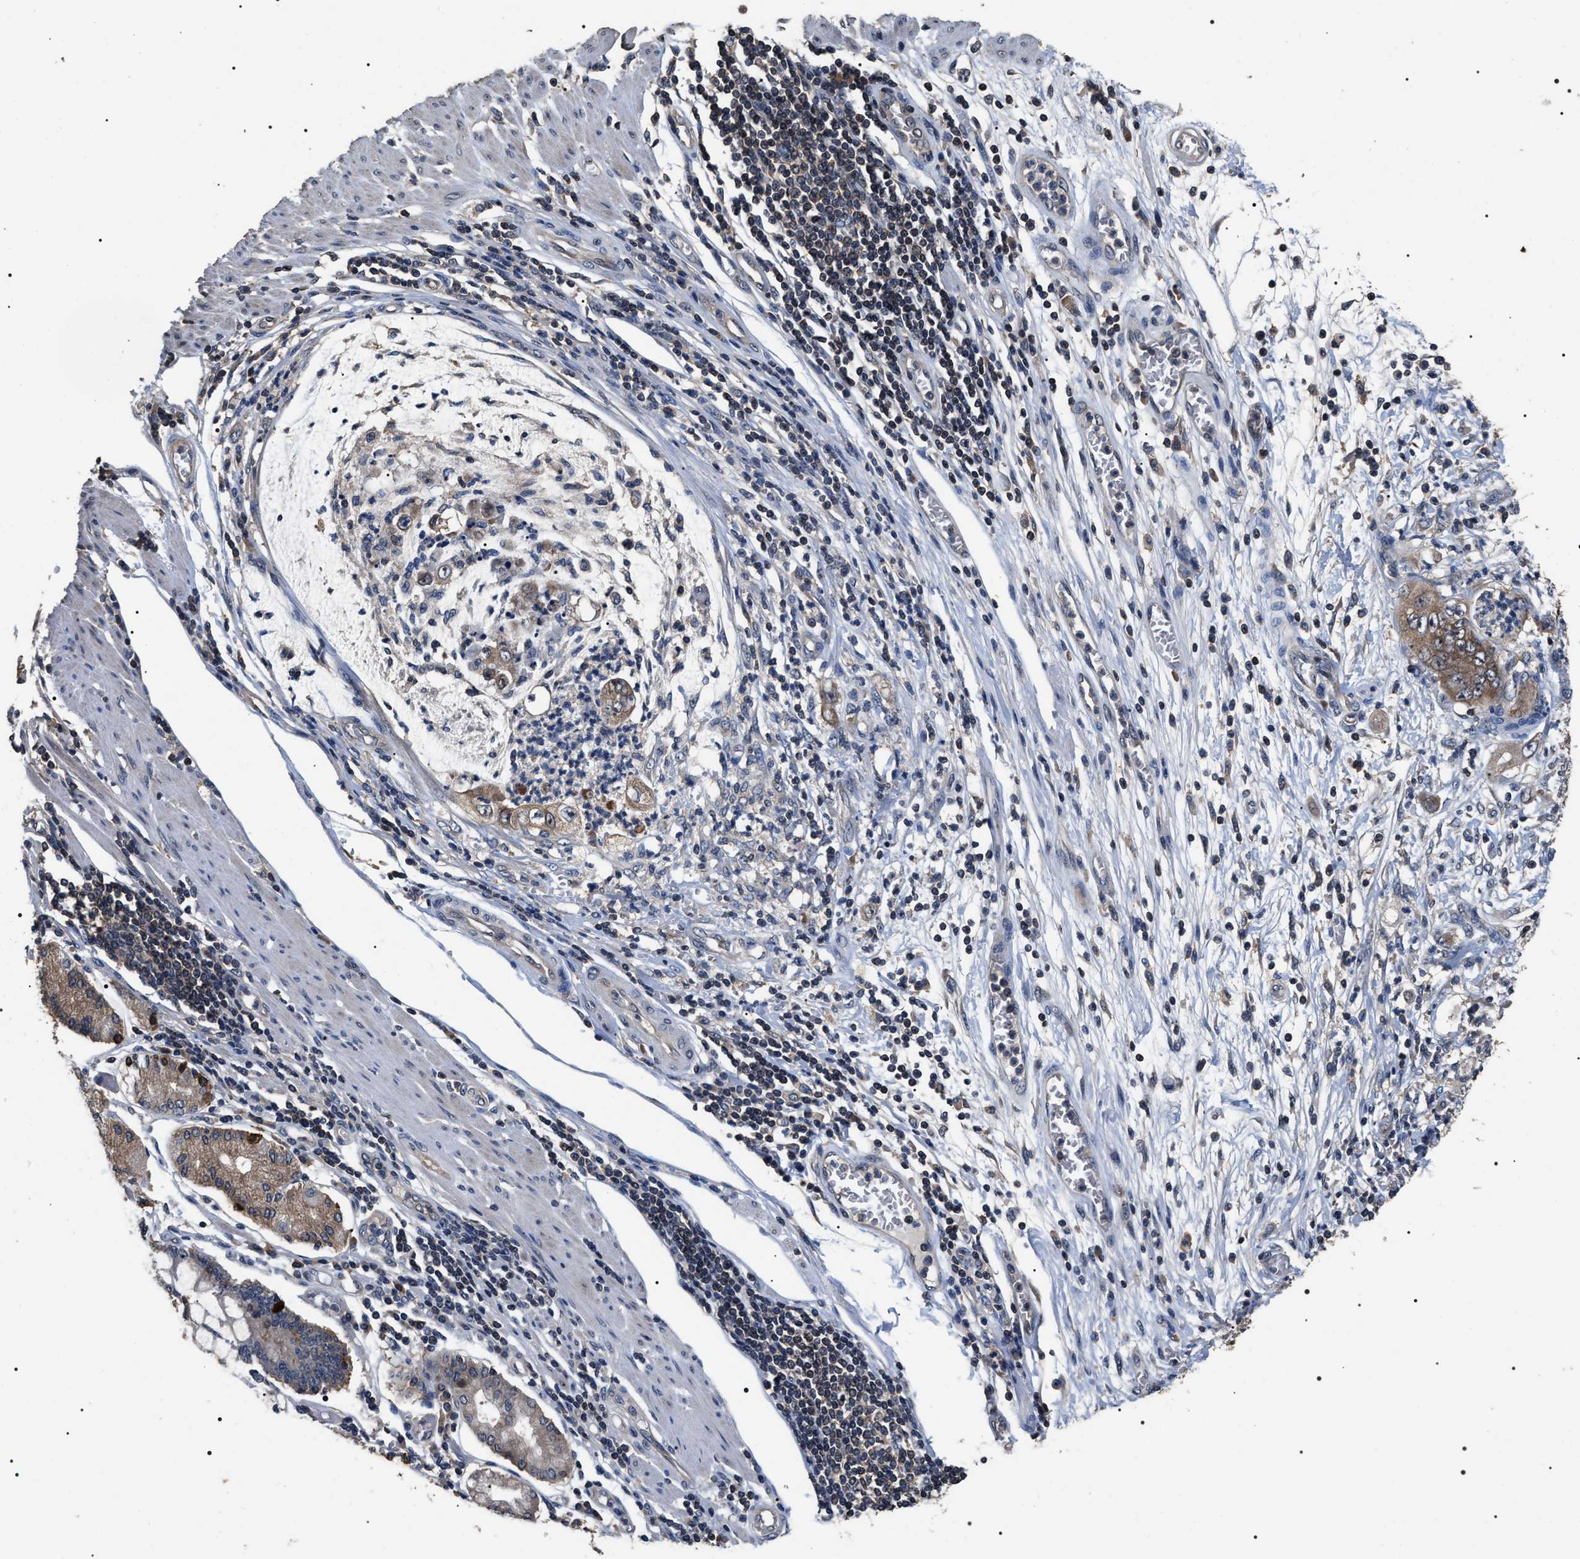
{"staining": {"intensity": "weak", "quantity": ">75%", "location": "cytoplasmic/membranous"}, "tissue": "stomach cancer", "cell_type": "Tumor cells", "image_type": "cancer", "snomed": [{"axis": "morphology", "description": "Adenocarcinoma, NOS"}, {"axis": "topography", "description": "Stomach"}], "caption": "High-magnification brightfield microscopy of stomach adenocarcinoma stained with DAB (3,3'-diaminobenzidine) (brown) and counterstained with hematoxylin (blue). tumor cells exhibit weak cytoplasmic/membranous positivity is present in approximately>75% of cells. (IHC, brightfield microscopy, high magnification).", "gene": "UPF3A", "patient": {"sex": "female", "age": 73}}